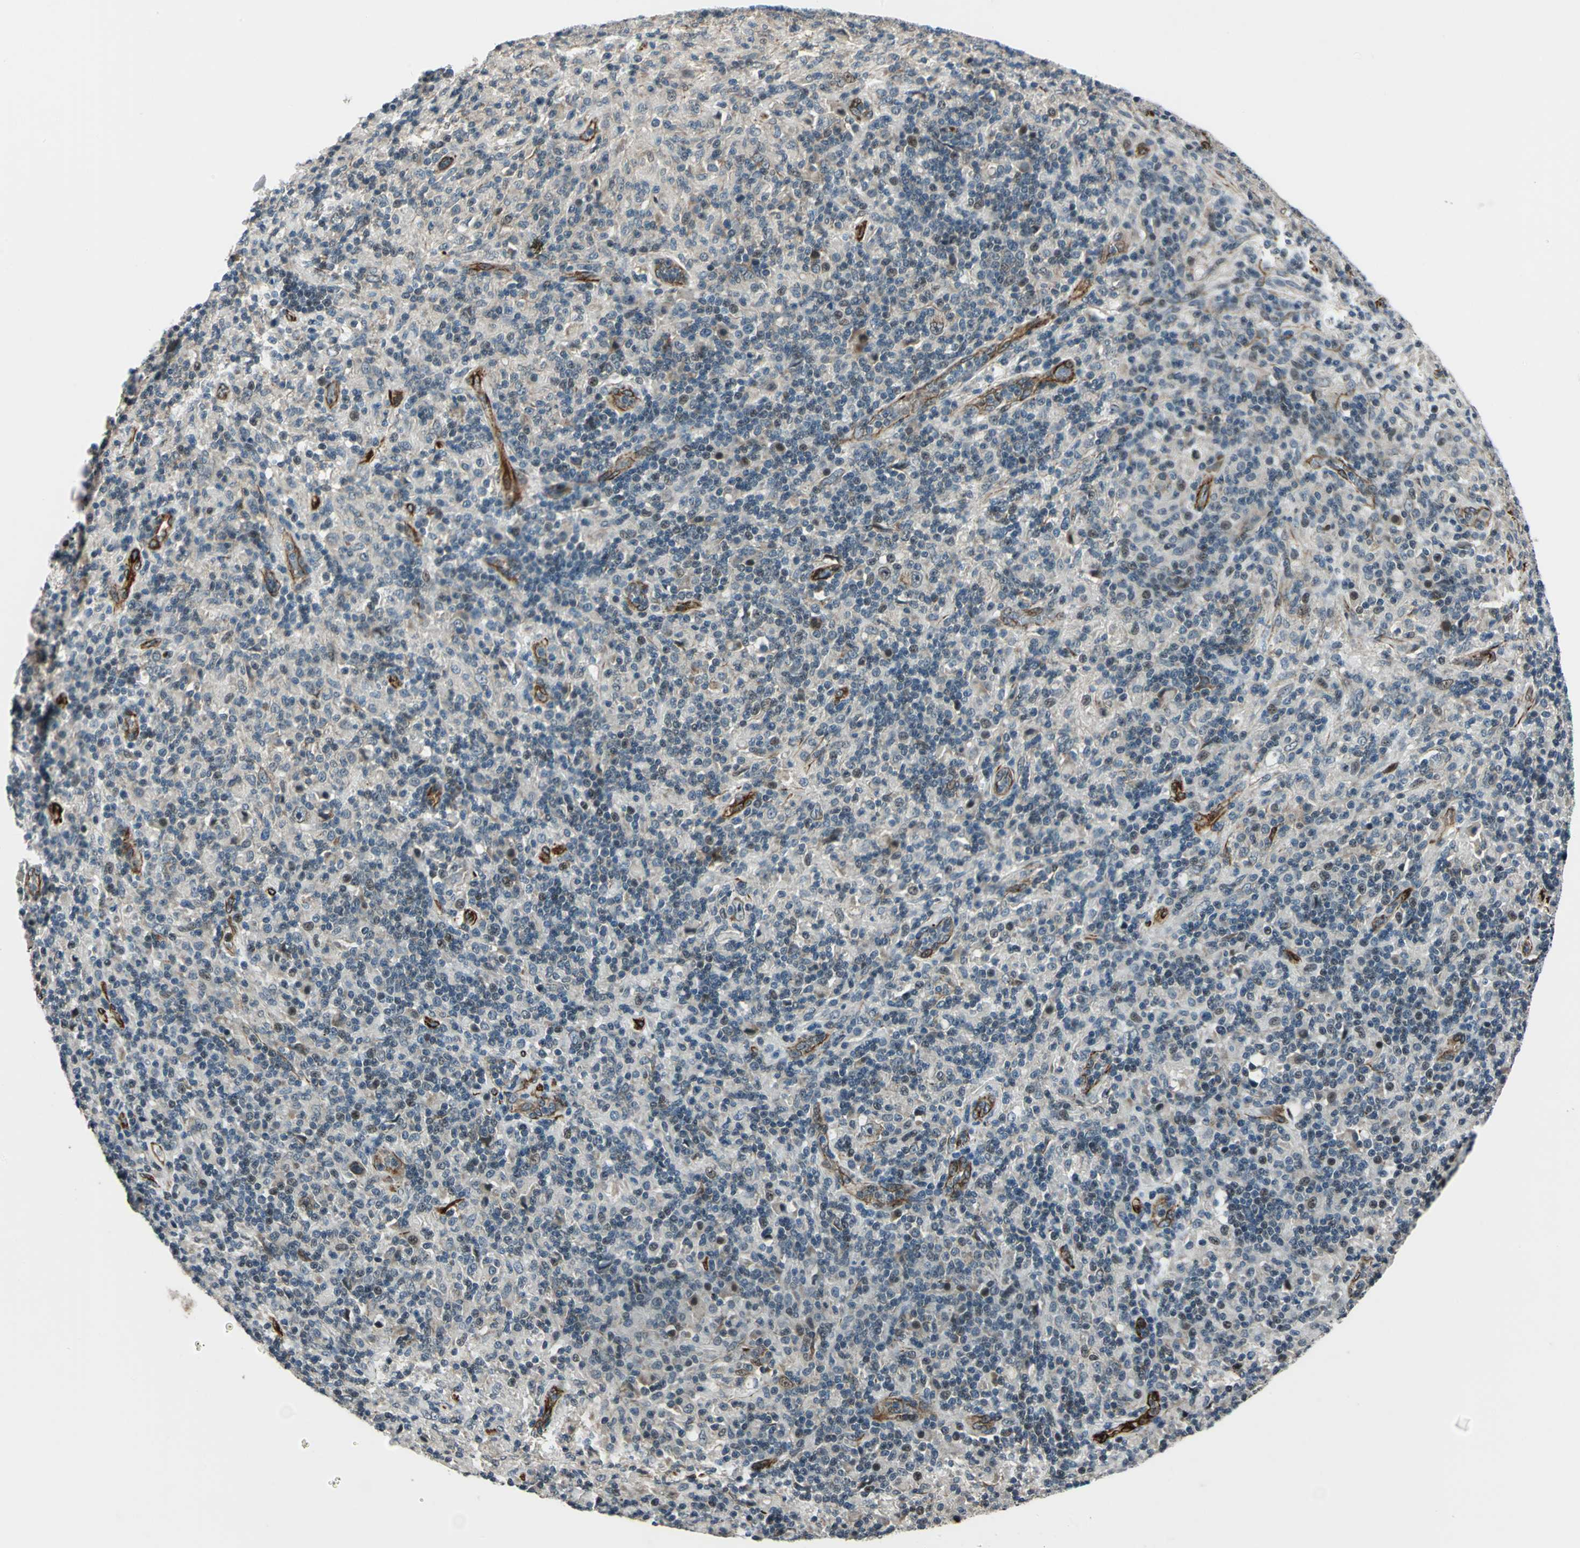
{"staining": {"intensity": "weak", "quantity": "<25%", "location": "nuclear"}, "tissue": "lymphoma", "cell_type": "Tumor cells", "image_type": "cancer", "snomed": [{"axis": "morphology", "description": "Hodgkin's disease, NOS"}, {"axis": "topography", "description": "Lymph node"}], "caption": "Protein analysis of Hodgkin's disease displays no significant expression in tumor cells. (Brightfield microscopy of DAB IHC at high magnification).", "gene": "EXD2", "patient": {"sex": "male", "age": 70}}